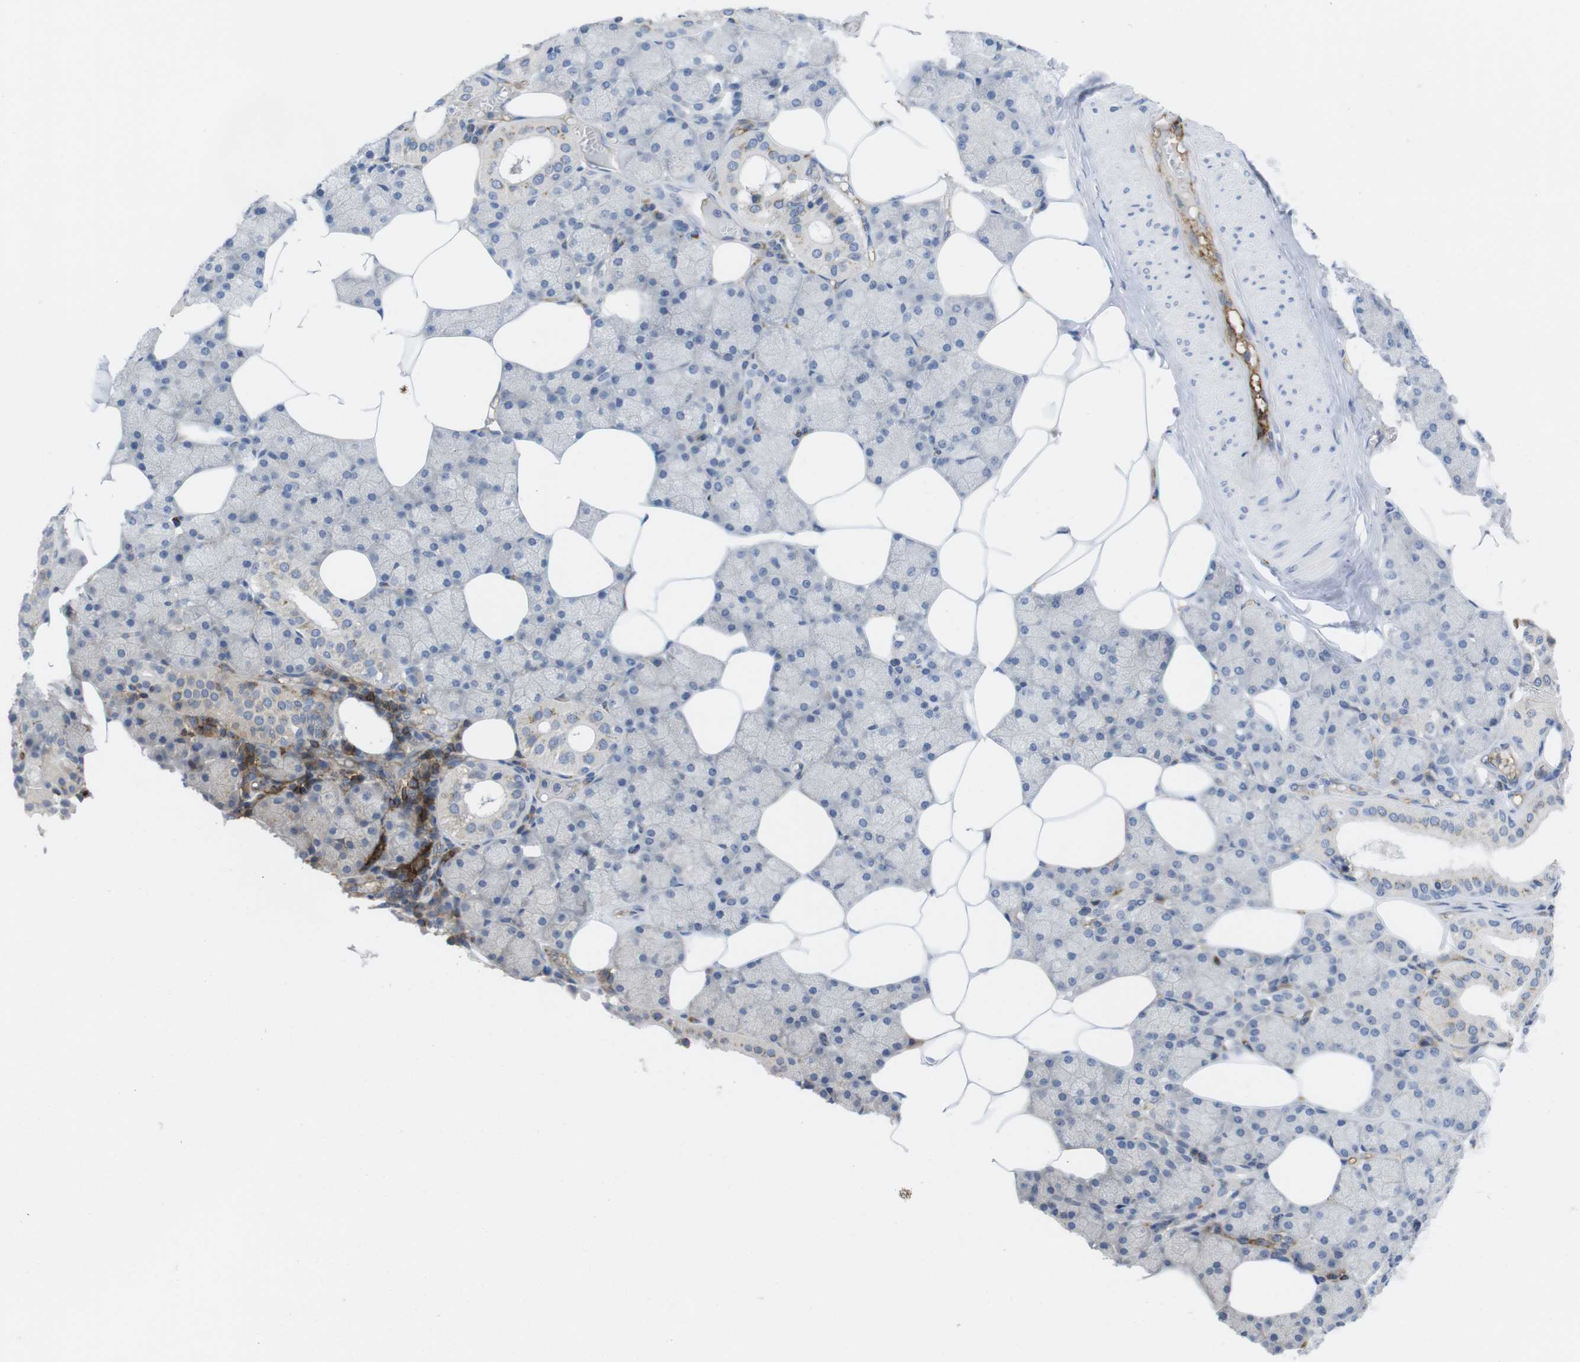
{"staining": {"intensity": "moderate", "quantity": "<25%", "location": "cytoplasmic/membranous"}, "tissue": "salivary gland", "cell_type": "Glandular cells", "image_type": "normal", "snomed": [{"axis": "morphology", "description": "Normal tissue, NOS"}, {"axis": "topography", "description": "Salivary gland"}], "caption": "This histopathology image shows IHC staining of unremarkable human salivary gland, with low moderate cytoplasmic/membranous staining in approximately <25% of glandular cells.", "gene": "CCR6", "patient": {"sex": "male", "age": 62}}